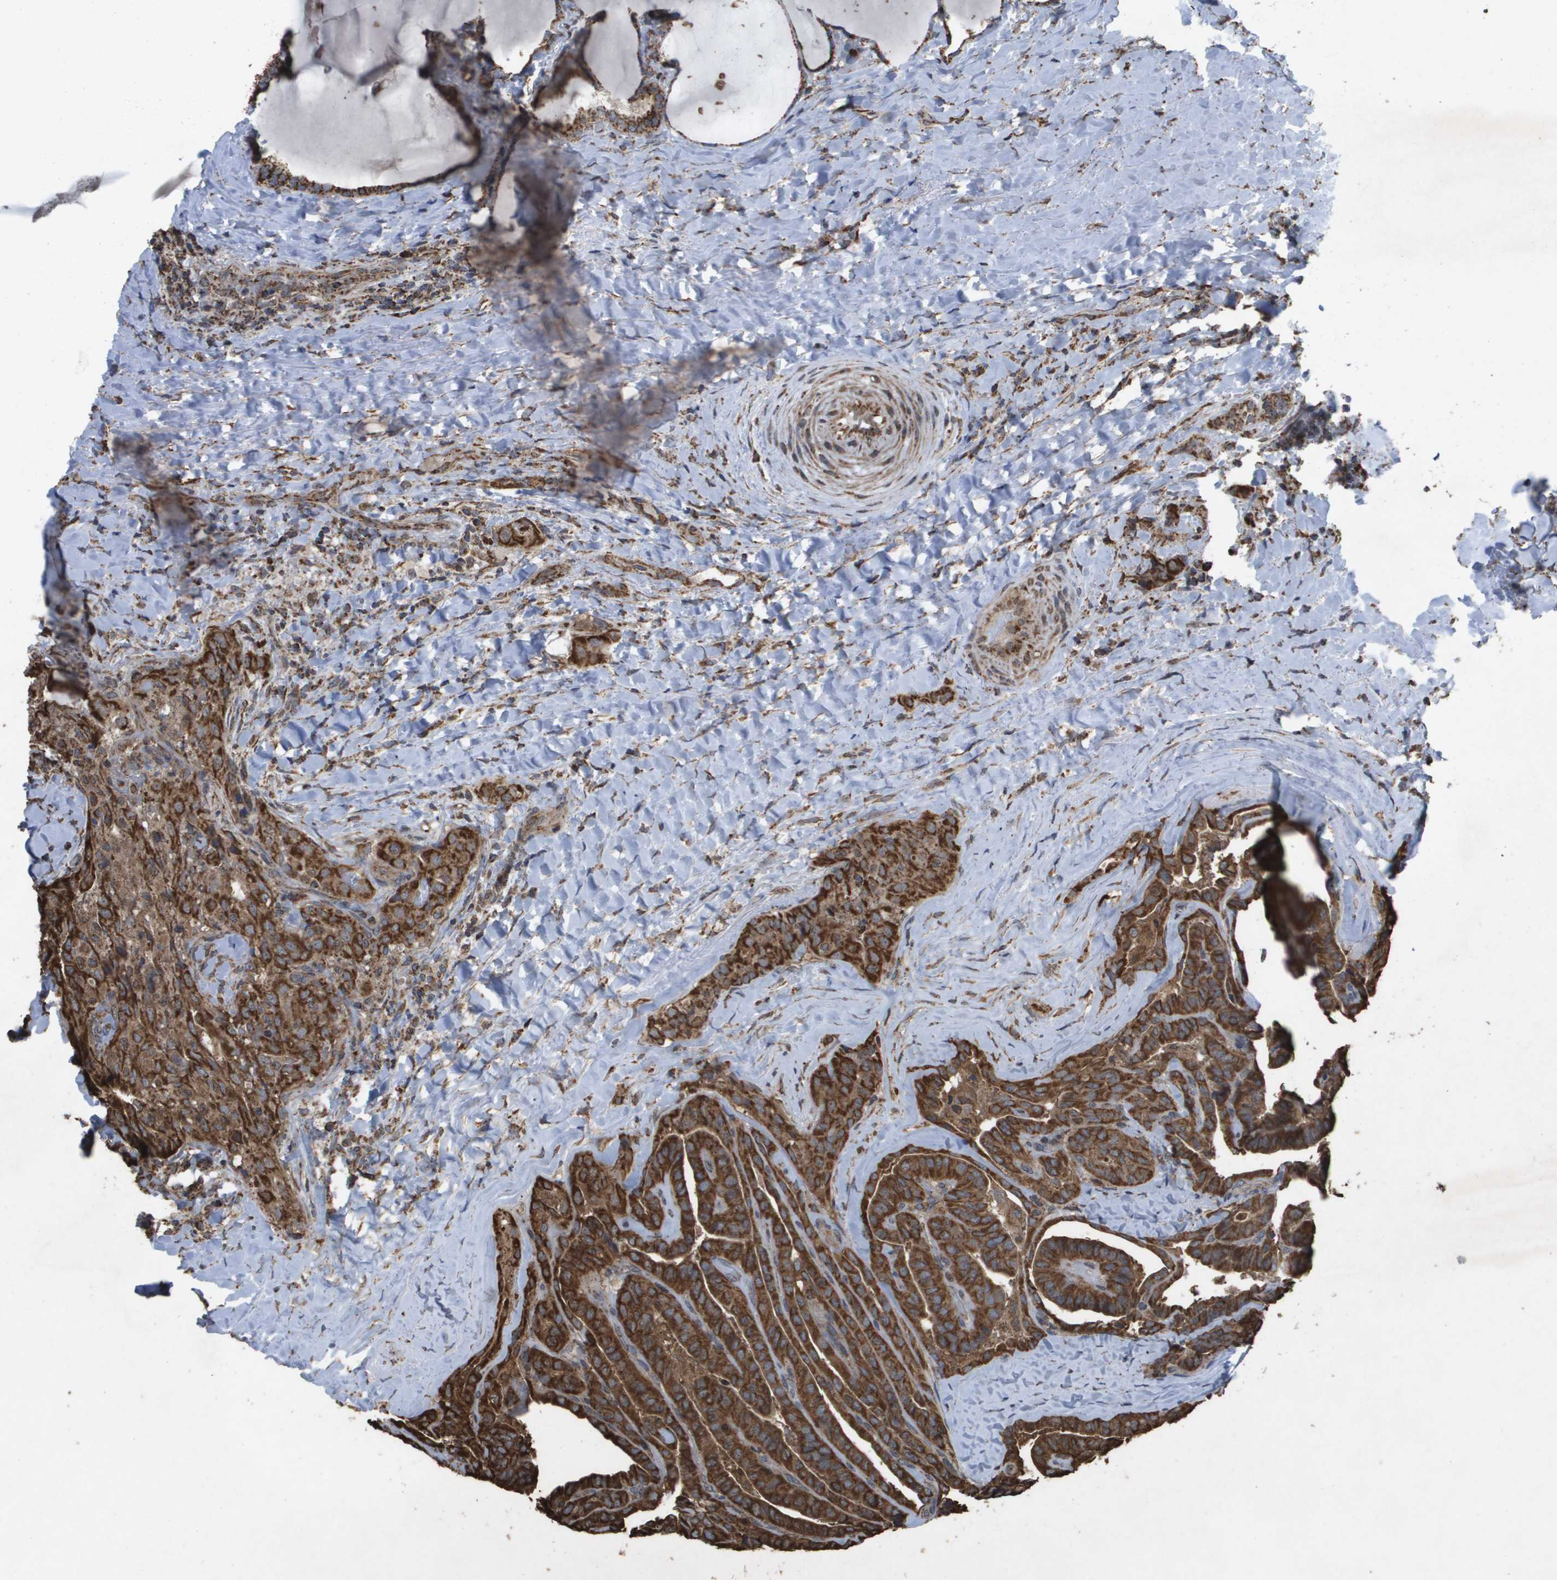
{"staining": {"intensity": "strong", "quantity": ">75%", "location": "cytoplasmic/membranous"}, "tissue": "thyroid cancer", "cell_type": "Tumor cells", "image_type": "cancer", "snomed": [{"axis": "morphology", "description": "Papillary adenocarcinoma, NOS"}, {"axis": "topography", "description": "Thyroid gland"}], "caption": "An IHC micrograph of tumor tissue is shown. Protein staining in brown highlights strong cytoplasmic/membranous positivity in thyroid cancer within tumor cells.", "gene": "HSPE1", "patient": {"sex": "male", "age": 77}}